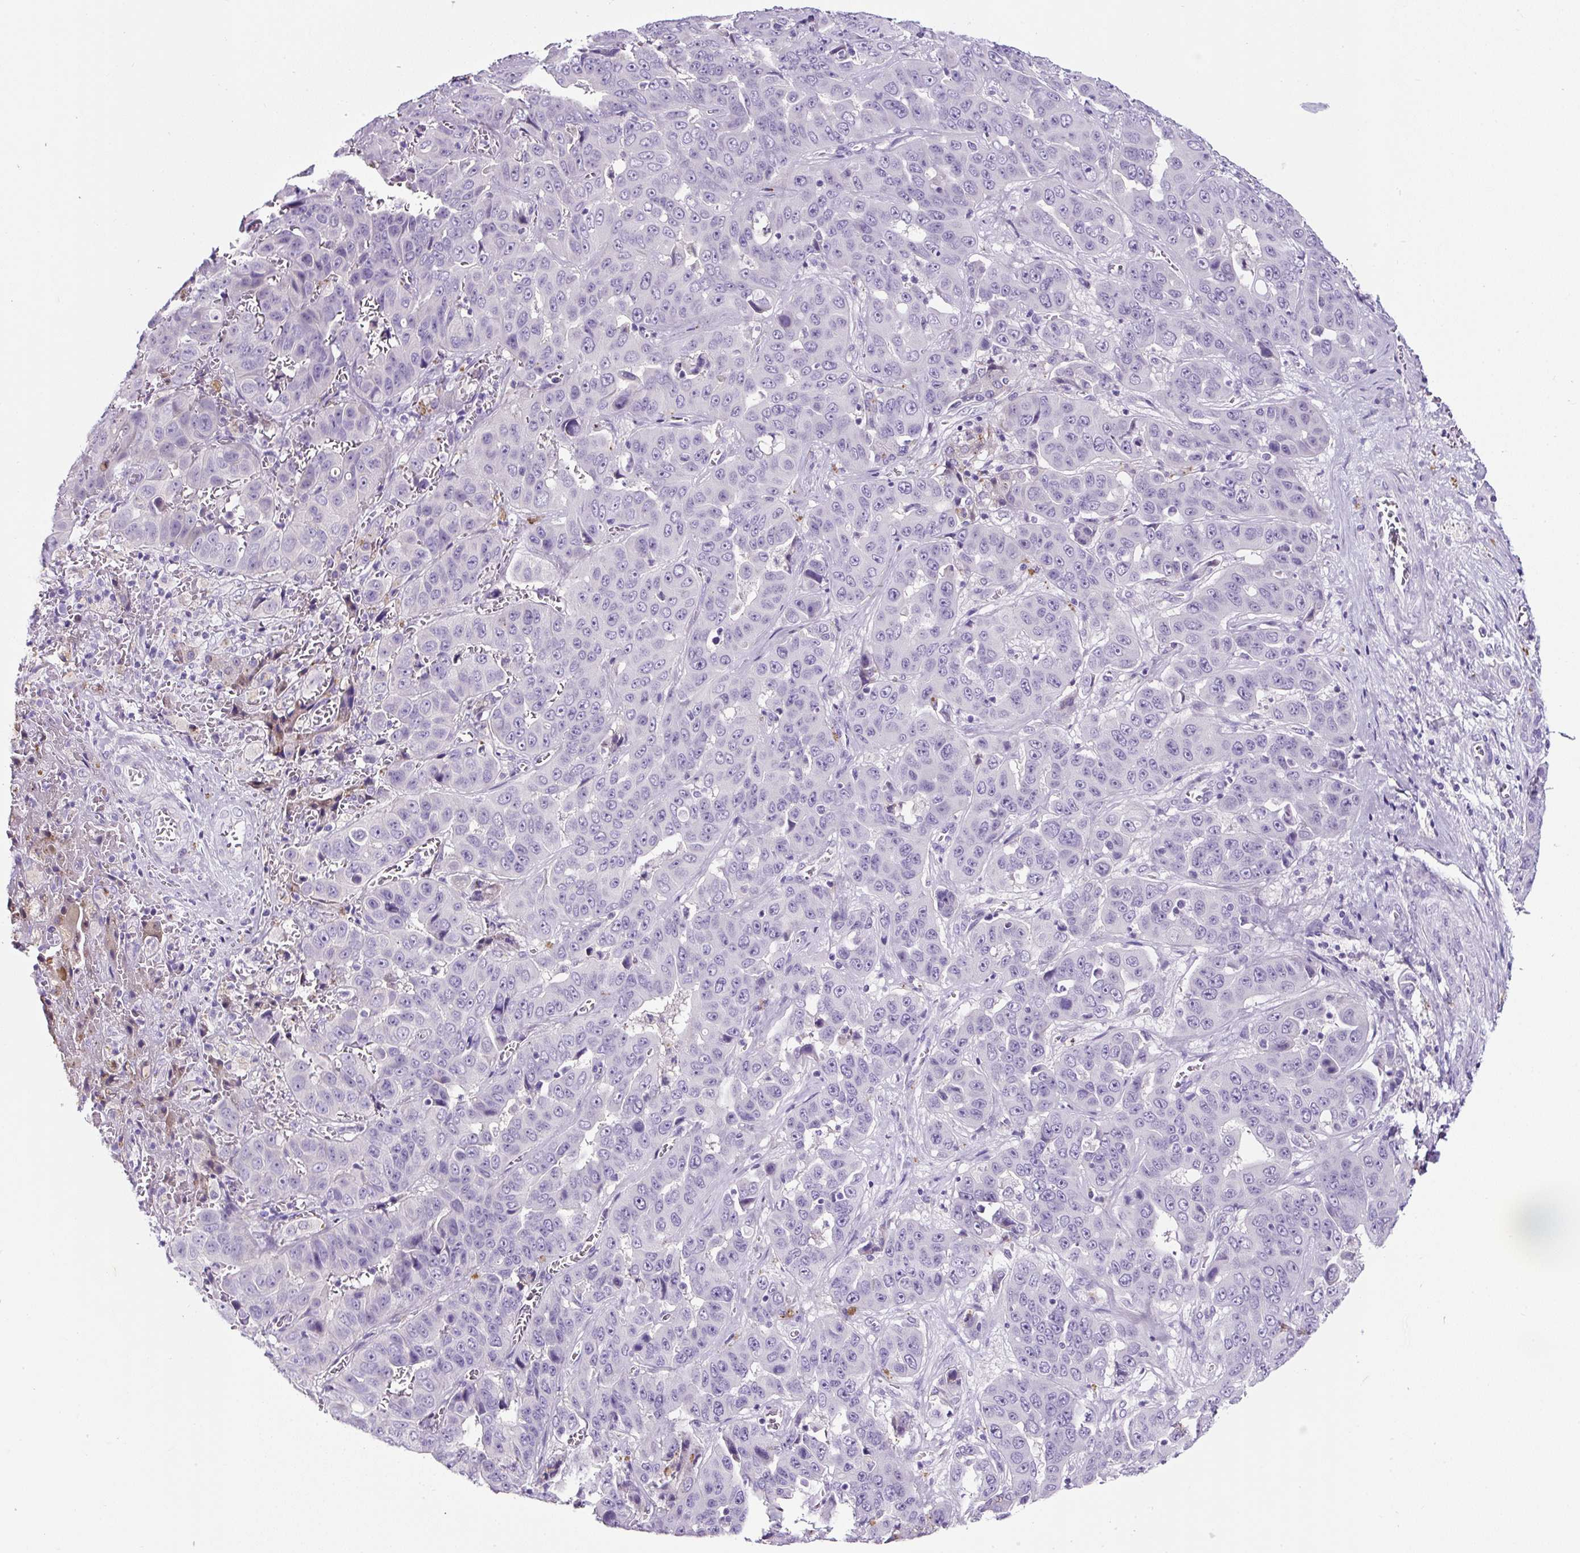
{"staining": {"intensity": "negative", "quantity": "none", "location": "none"}, "tissue": "liver cancer", "cell_type": "Tumor cells", "image_type": "cancer", "snomed": [{"axis": "morphology", "description": "Cholangiocarcinoma"}, {"axis": "topography", "description": "Liver"}], "caption": "Micrograph shows no protein staining in tumor cells of liver cancer (cholangiocarcinoma) tissue. (DAB (3,3'-diaminobenzidine) immunohistochemistry, high magnification).", "gene": "SP8", "patient": {"sex": "female", "age": 52}}